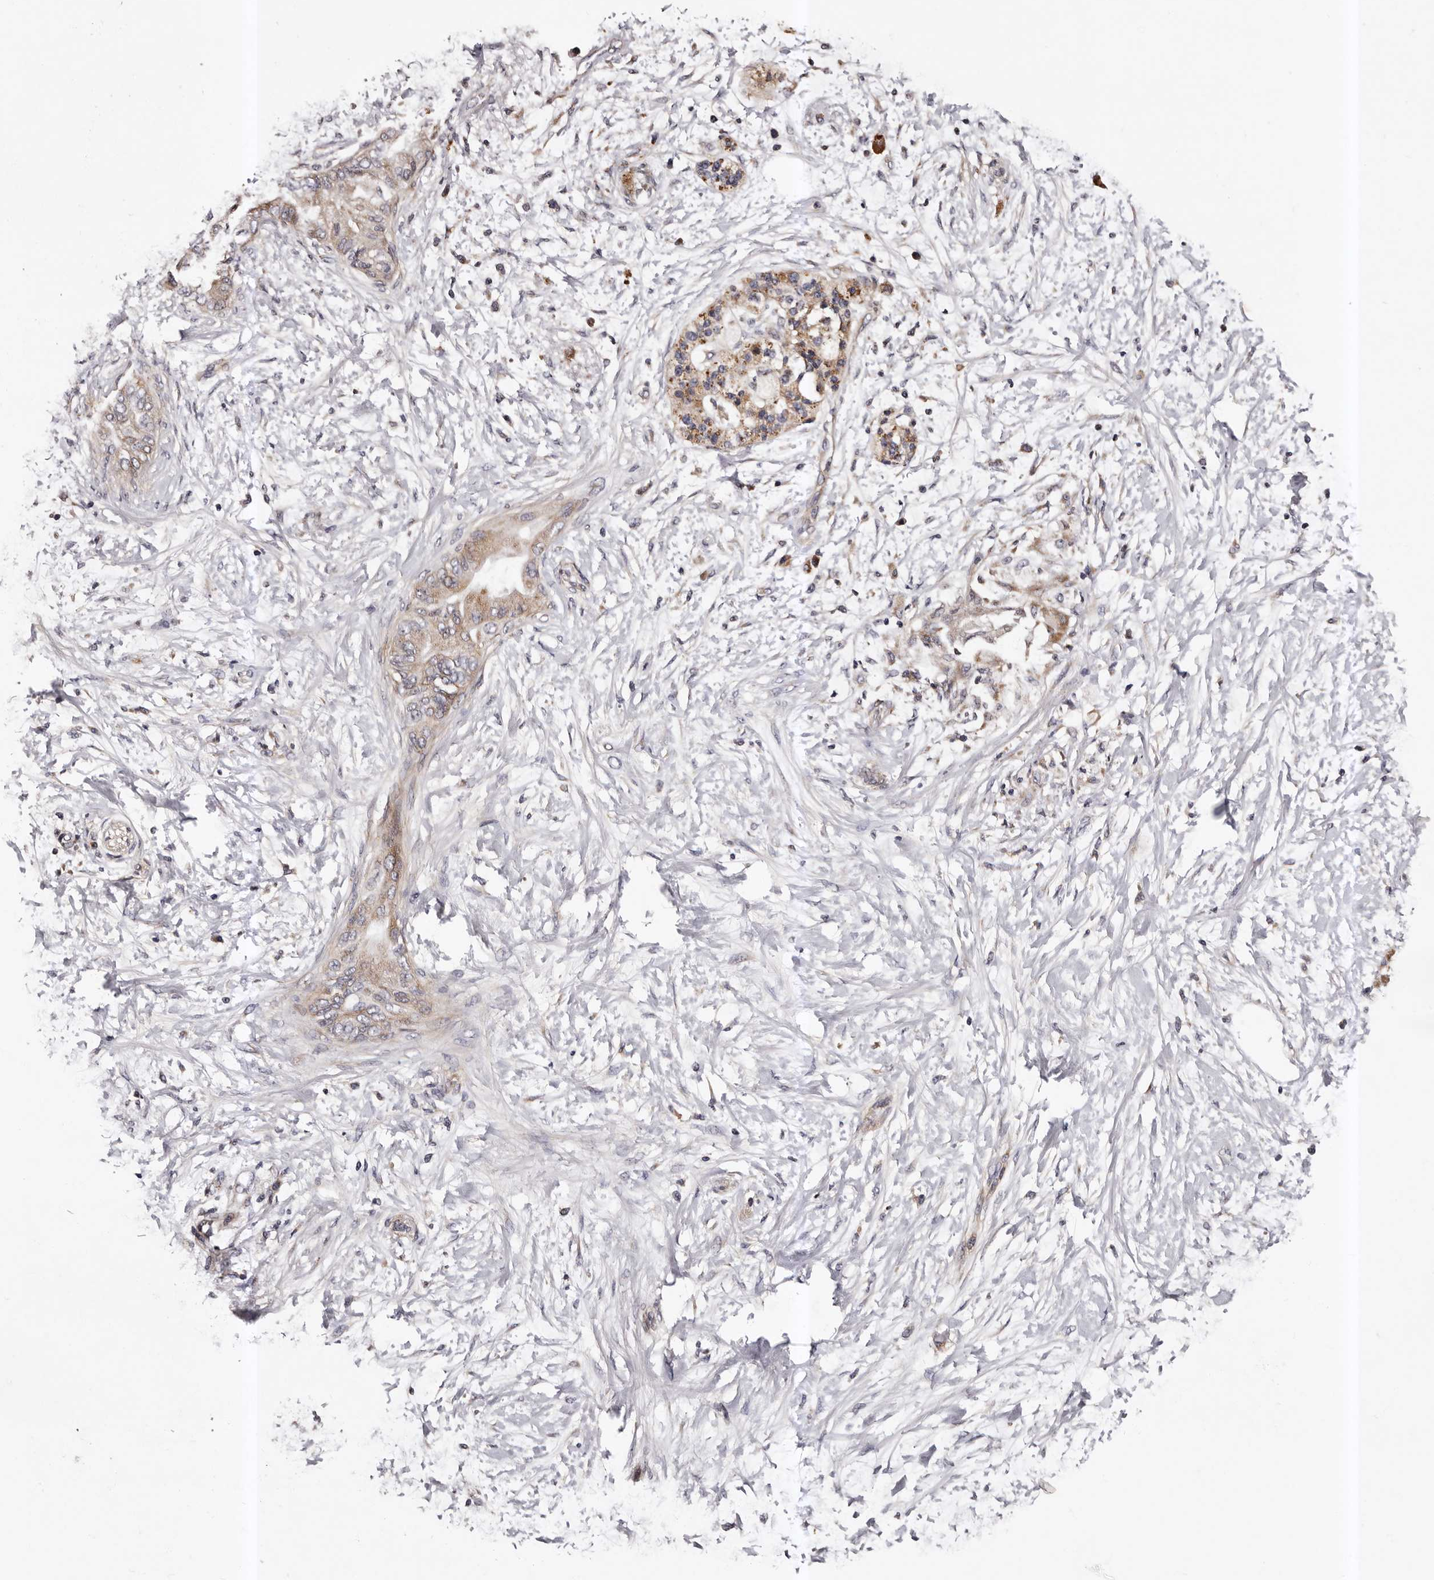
{"staining": {"intensity": "moderate", "quantity": "25%-75%", "location": "cytoplasmic/membranous"}, "tissue": "soft tissue", "cell_type": "Fibroblasts", "image_type": "normal", "snomed": [{"axis": "morphology", "description": "Normal tissue, NOS"}, {"axis": "morphology", "description": "Adenocarcinoma, NOS"}, {"axis": "topography", "description": "Duodenum"}, {"axis": "topography", "description": "Peripheral nerve tissue"}], "caption": "A medium amount of moderate cytoplasmic/membranous positivity is identified in approximately 25%-75% of fibroblasts in benign soft tissue.", "gene": "ADCK5", "patient": {"sex": "female", "age": 60}}